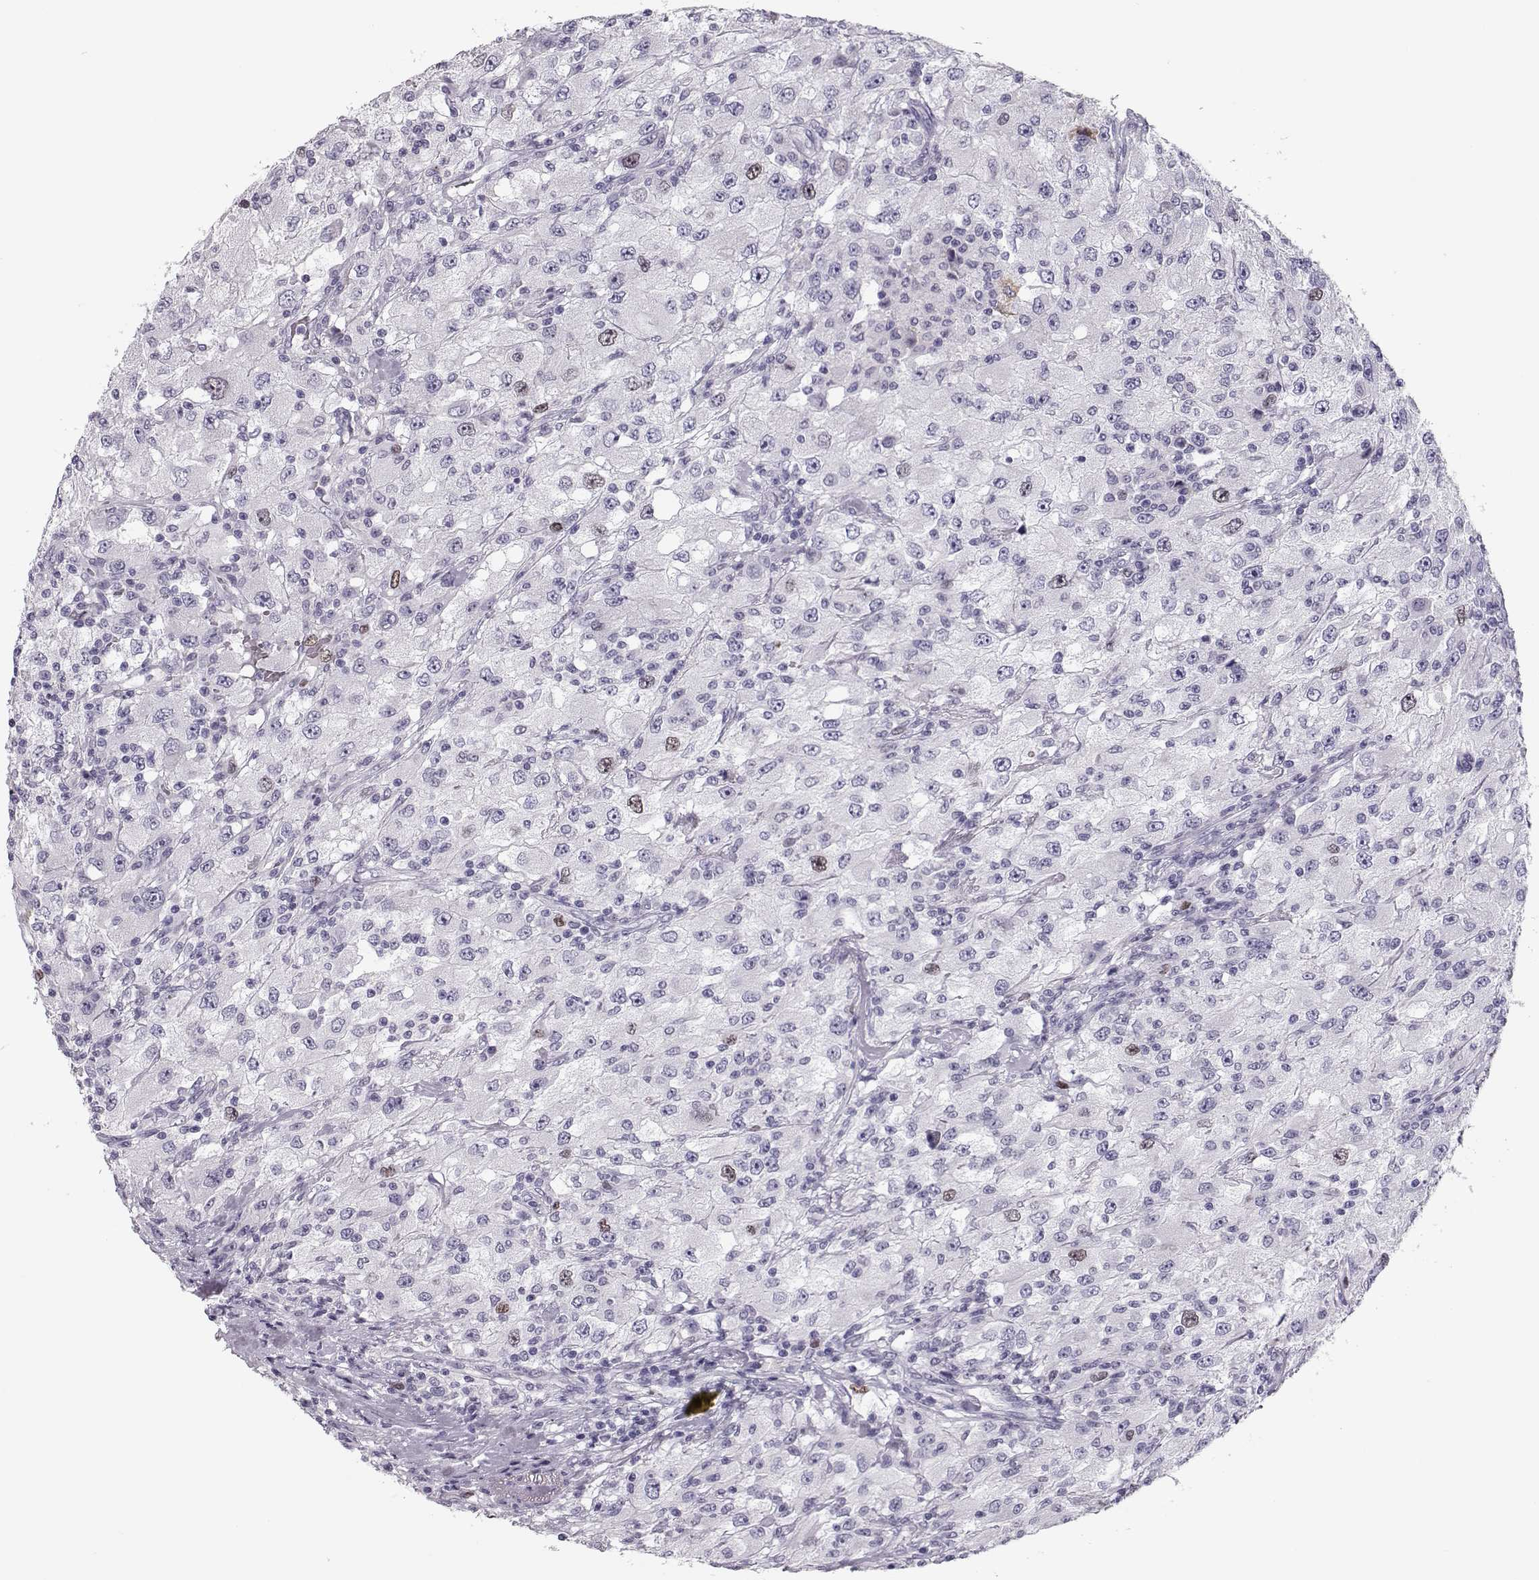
{"staining": {"intensity": "weak", "quantity": "<25%", "location": "nuclear"}, "tissue": "renal cancer", "cell_type": "Tumor cells", "image_type": "cancer", "snomed": [{"axis": "morphology", "description": "Adenocarcinoma, NOS"}, {"axis": "topography", "description": "Kidney"}], "caption": "Micrograph shows no significant protein staining in tumor cells of renal adenocarcinoma.", "gene": "SGO1", "patient": {"sex": "female", "age": 67}}